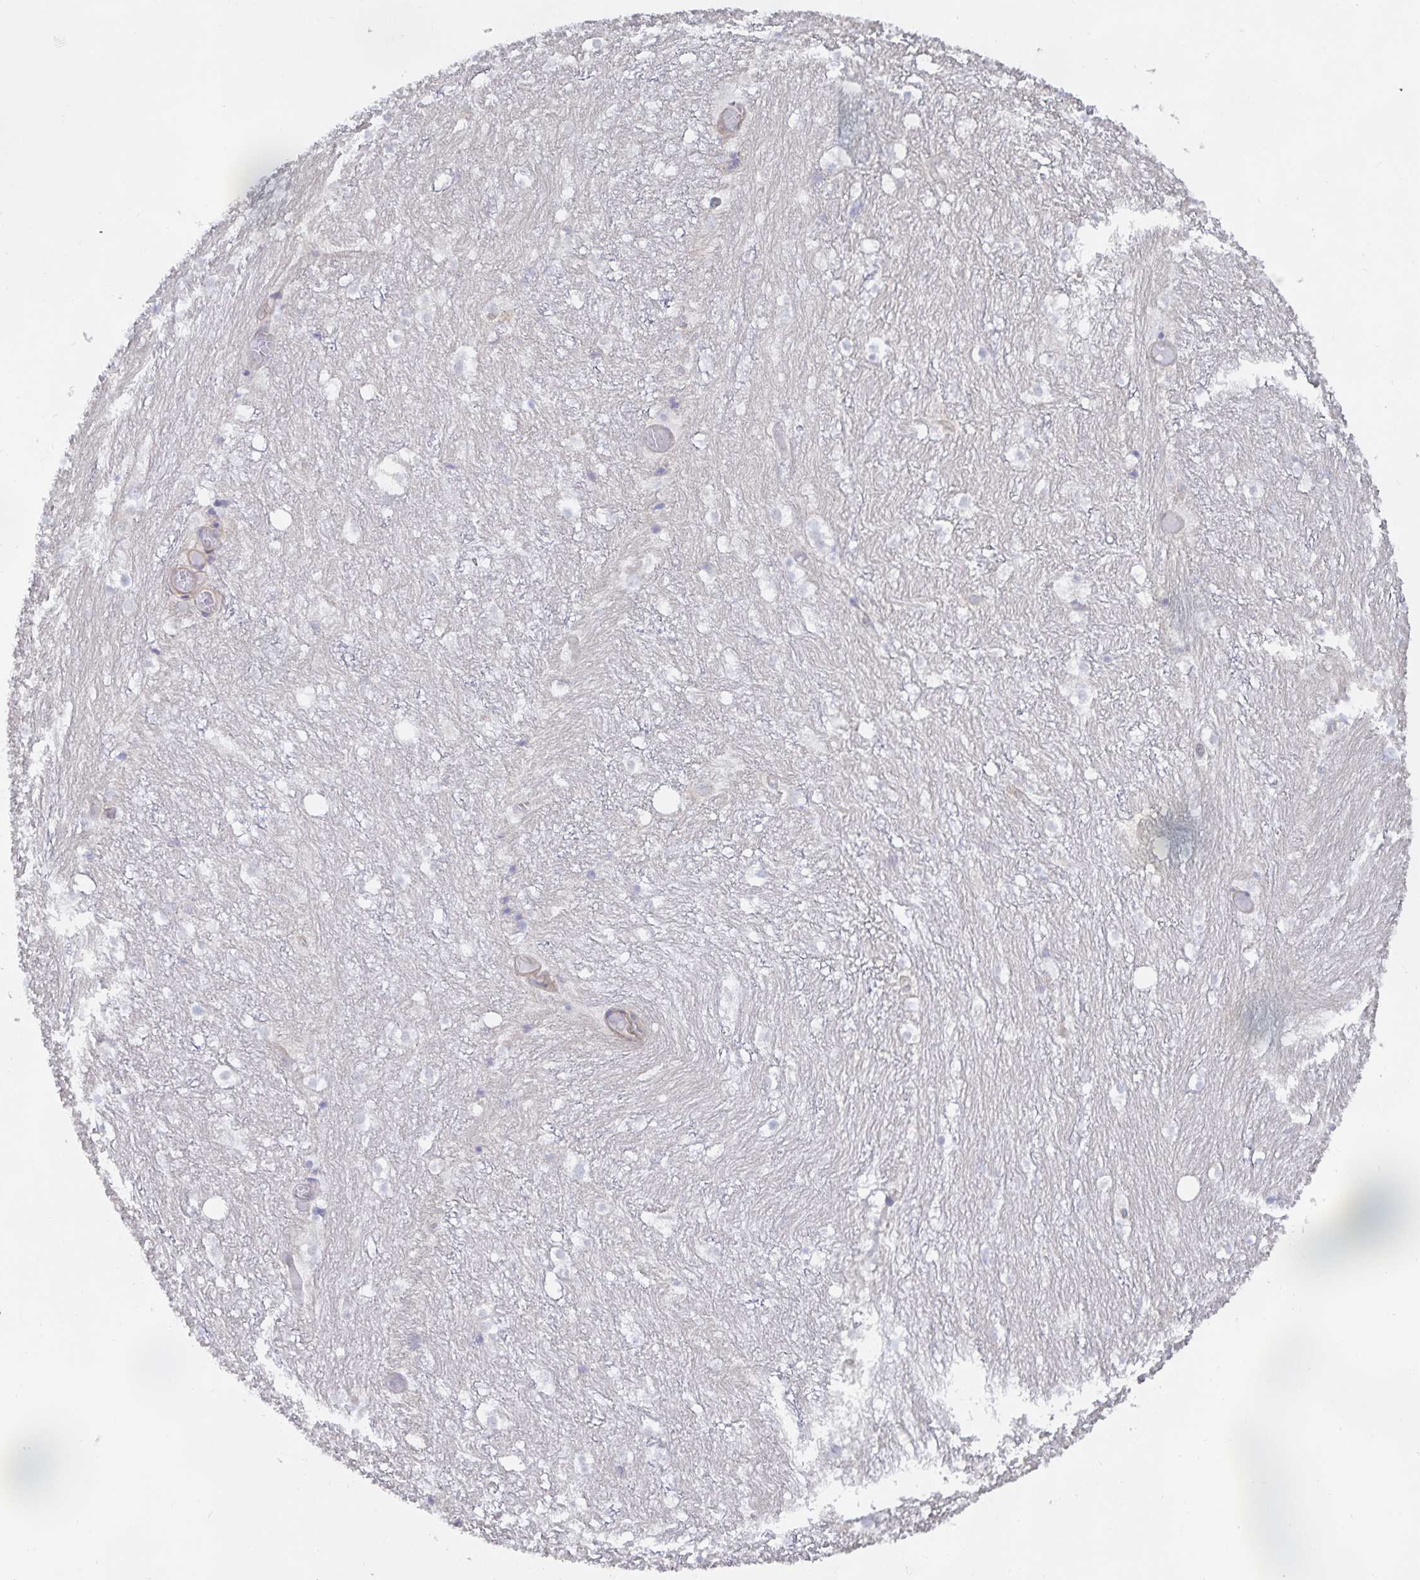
{"staining": {"intensity": "negative", "quantity": "none", "location": "none"}, "tissue": "hippocampus", "cell_type": "Glial cells", "image_type": "normal", "snomed": [{"axis": "morphology", "description": "Normal tissue, NOS"}, {"axis": "topography", "description": "Hippocampus"}], "caption": "This histopathology image is of unremarkable hippocampus stained with immunohistochemistry to label a protein in brown with the nuclei are counter-stained blue. There is no positivity in glial cells.", "gene": "METTL22", "patient": {"sex": "female", "age": 52}}